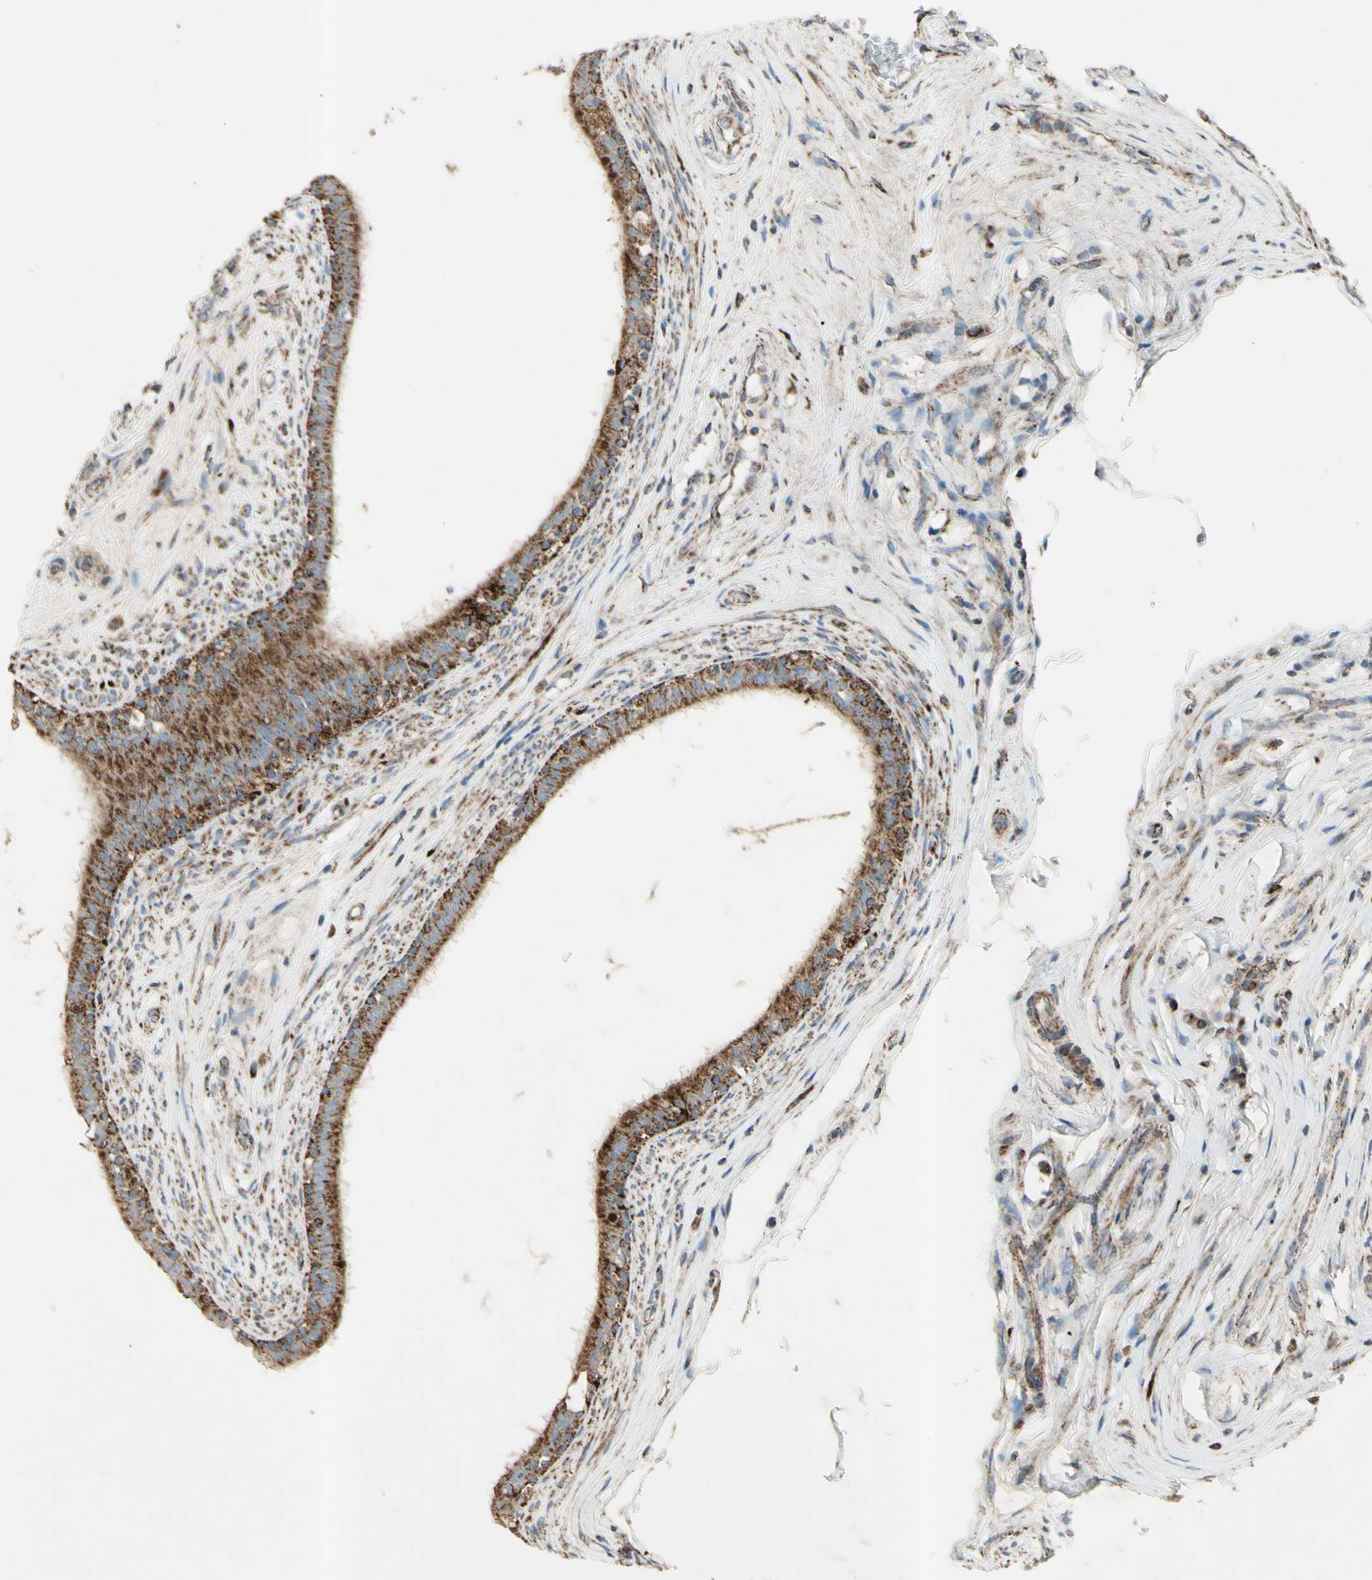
{"staining": {"intensity": "strong", "quantity": ">75%", "location": "cytoplasmic/membranous"}, "tissue": "epididymis", "cell_type": "Glandular cells", "image_type": "normal", "snomed": [{"axis": "morphology", "description": "Normal tissue, NOS"}, {"axis": "morphology", "description": "Inflammation, NOS"}, {"axis": "topography", "description": "Epididymis"}], "caption": "Immunohistochemical staining of normal epididymis displays strong cytoplasmic/membranous protein expression in about >75% of glandular cells. Nuclei are stained in blue.", "gene": "RHOT1", "patient": {"sex": "male", "age": 84}}